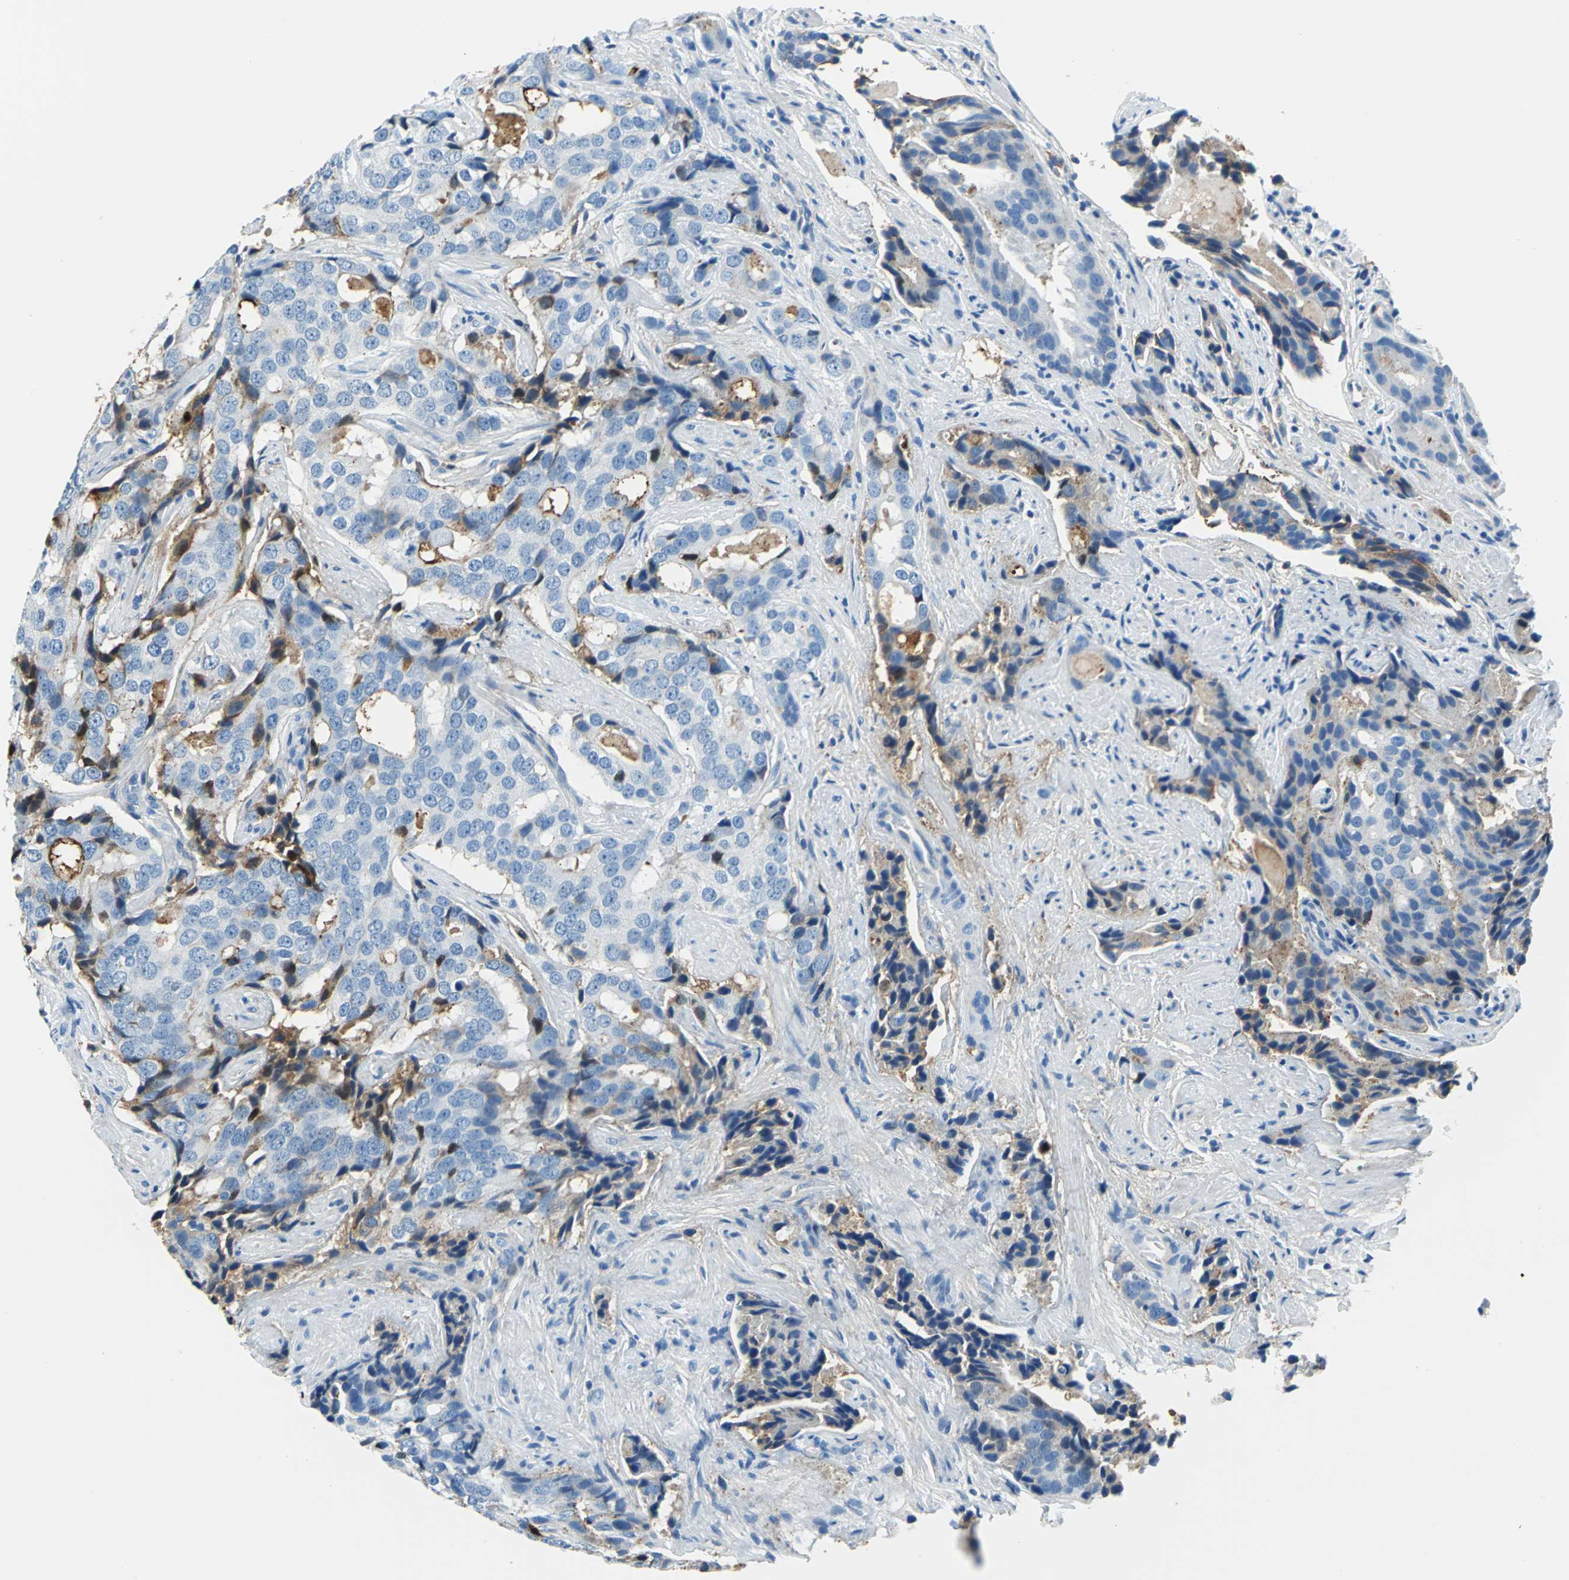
{"staining": {"intensity": "moderate", "quantity": "<25%", "location": "cytoplasmic/membranous"}, "tissue": "prostate cancer", "cell_type": "Tumor cells", "image_type": "cancer", "snomed": [{"axis": "morphology", "description": "Adenocarcinoma, High grade"}, {"axis": "topography", "description": "Prostate"}], "caption": "Approximately <25% of tumor cells in human adenocarcinoma (high-grade) (prostate) exhibit moderate cytoplasmic/membranous protein positivity as visualized by brown immunohistochemical staining.", "gene": "ALB", "patient": {"sex": "male", "age": 58}}